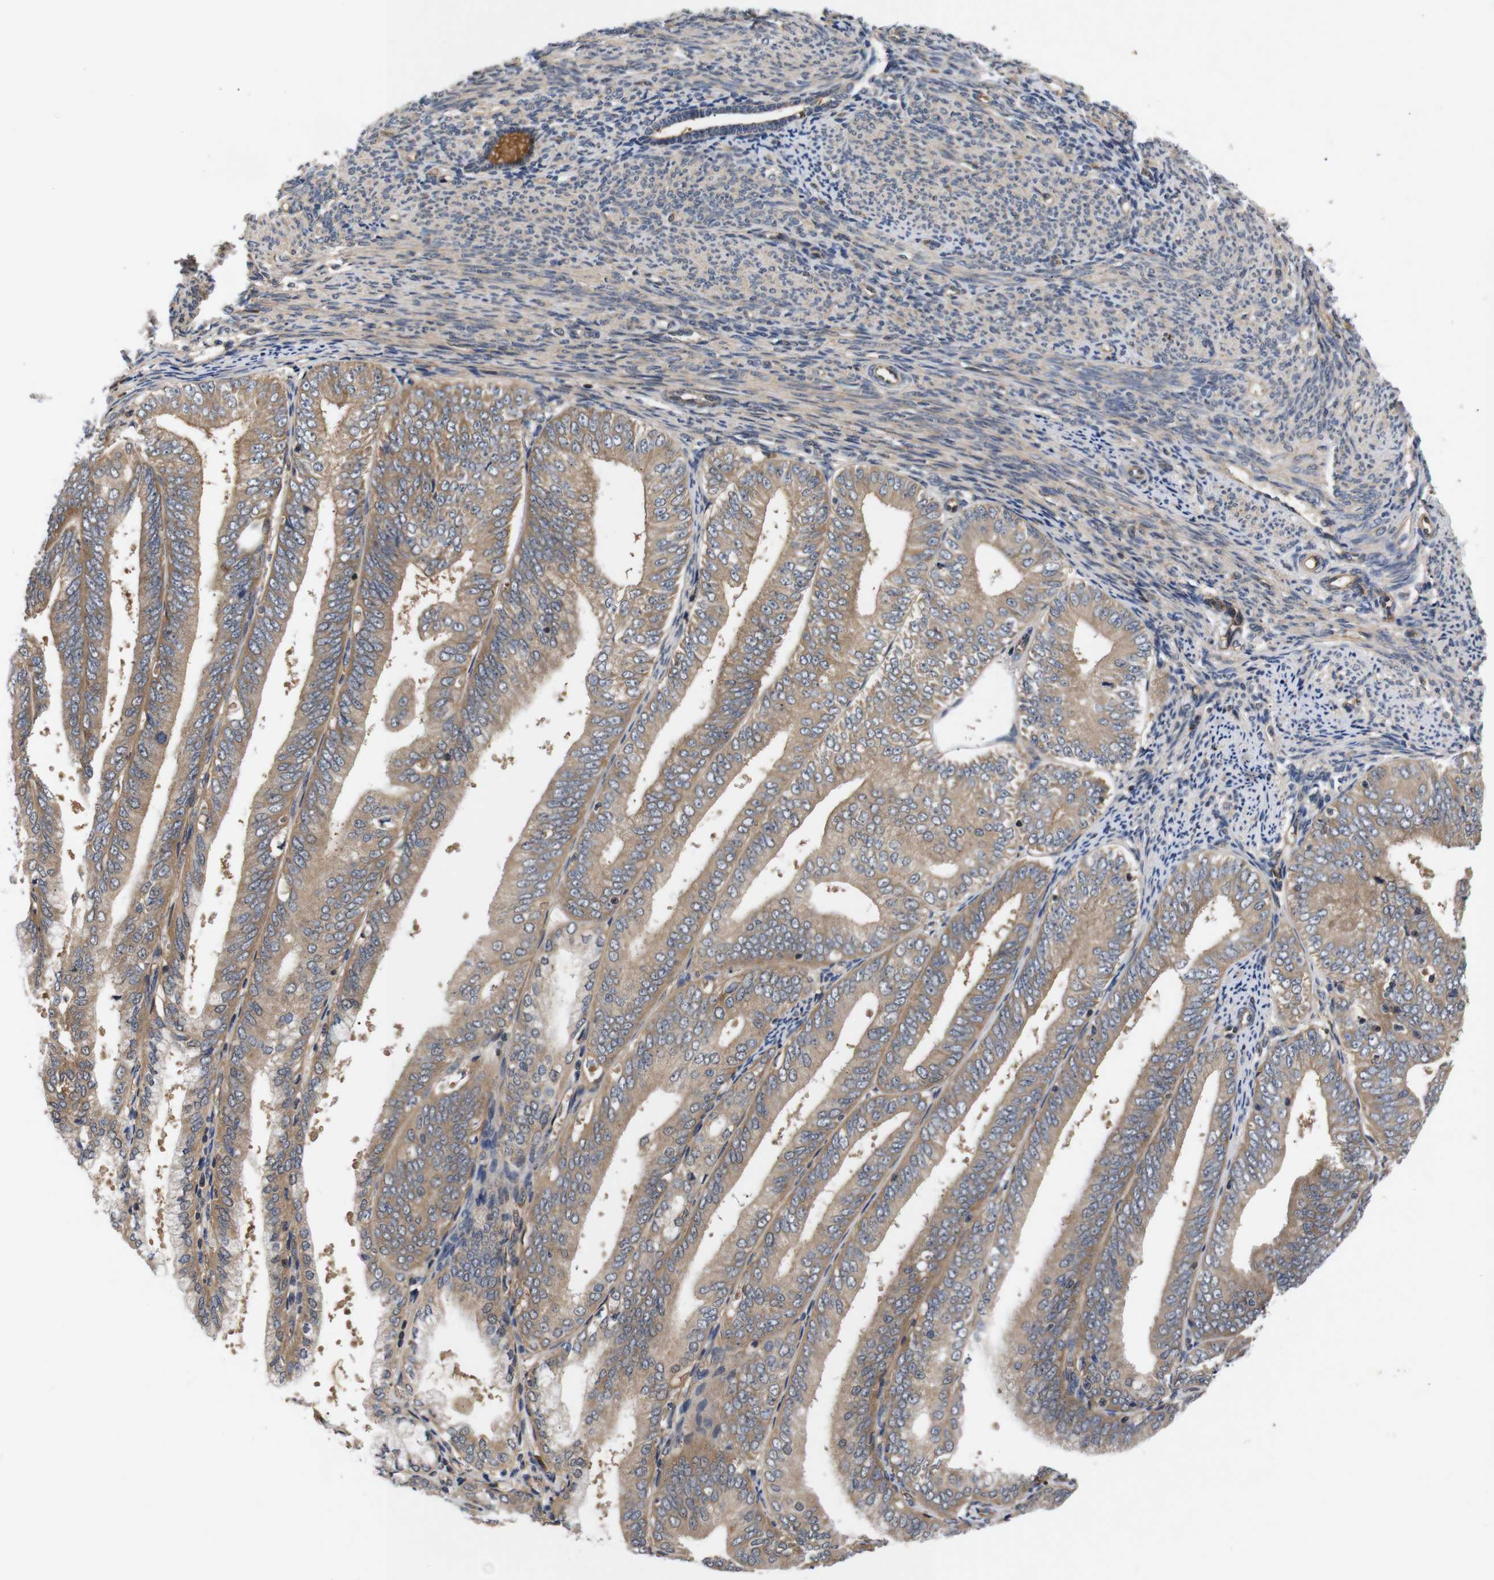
{"staining": {"intensity": "moderate", "quantity": ">75%", "location": "cytoplasmic/membranous"}, "tissue": "endometrial cancer", "cell_type": "Tumor cells", "image_type": "cancer", "snomed": [{"axis": "morphology", "description": "Adenocarcinoma, NOS"}, {"axis": "topography", "description": "Endometrium"}], "caption": "Protein staining of adenocarcinoma (endometrial) tissue exhibits moderate cytoplasmic/membranous staining in approximately >75% of tumor cells.", "gene": "RIPK1", "patient": {"sex": "female", "age": 63}}